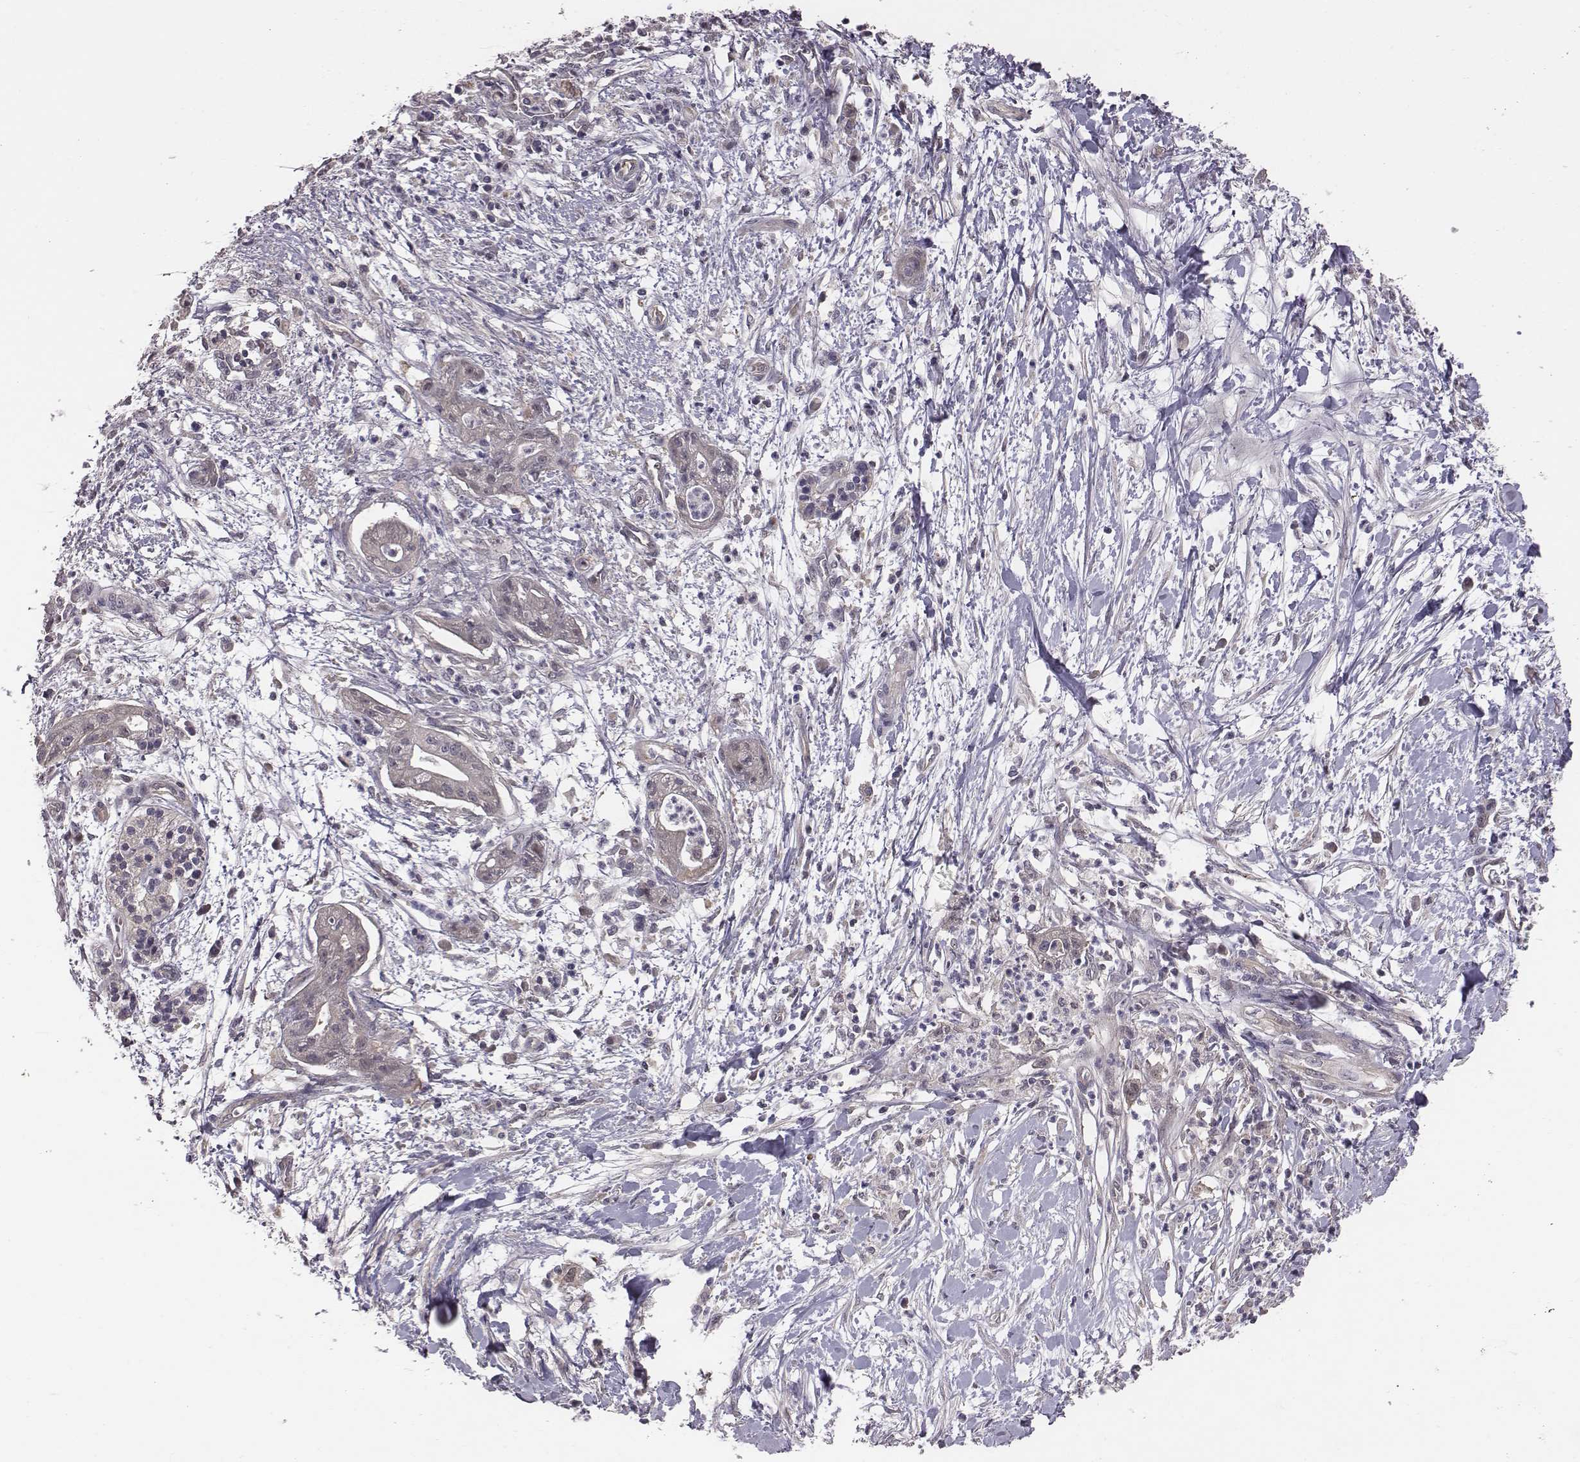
{"staining": {"intensity": "negative", "quantity": "none", "location": "none"}, "tissue": "pancreatic cancer", "cell_type": "Tumor cells", "image_type": "cancer", "snomed": [{"axis": "morphology", "description": "Normal tissue, NOS"}, {"axis": "morphology", "description": "Adenocarcinoma, NOS"}, {"axis": "topography", "description": "Lymph node"}, {"axis": "topography", "description": "Pancreas"}], "caption": "The histopathology image reveals no staining of tumor cells in pancreatic cancer.", "gene": "SMURF2", "patient": {"sex": "female", "age": 58}}